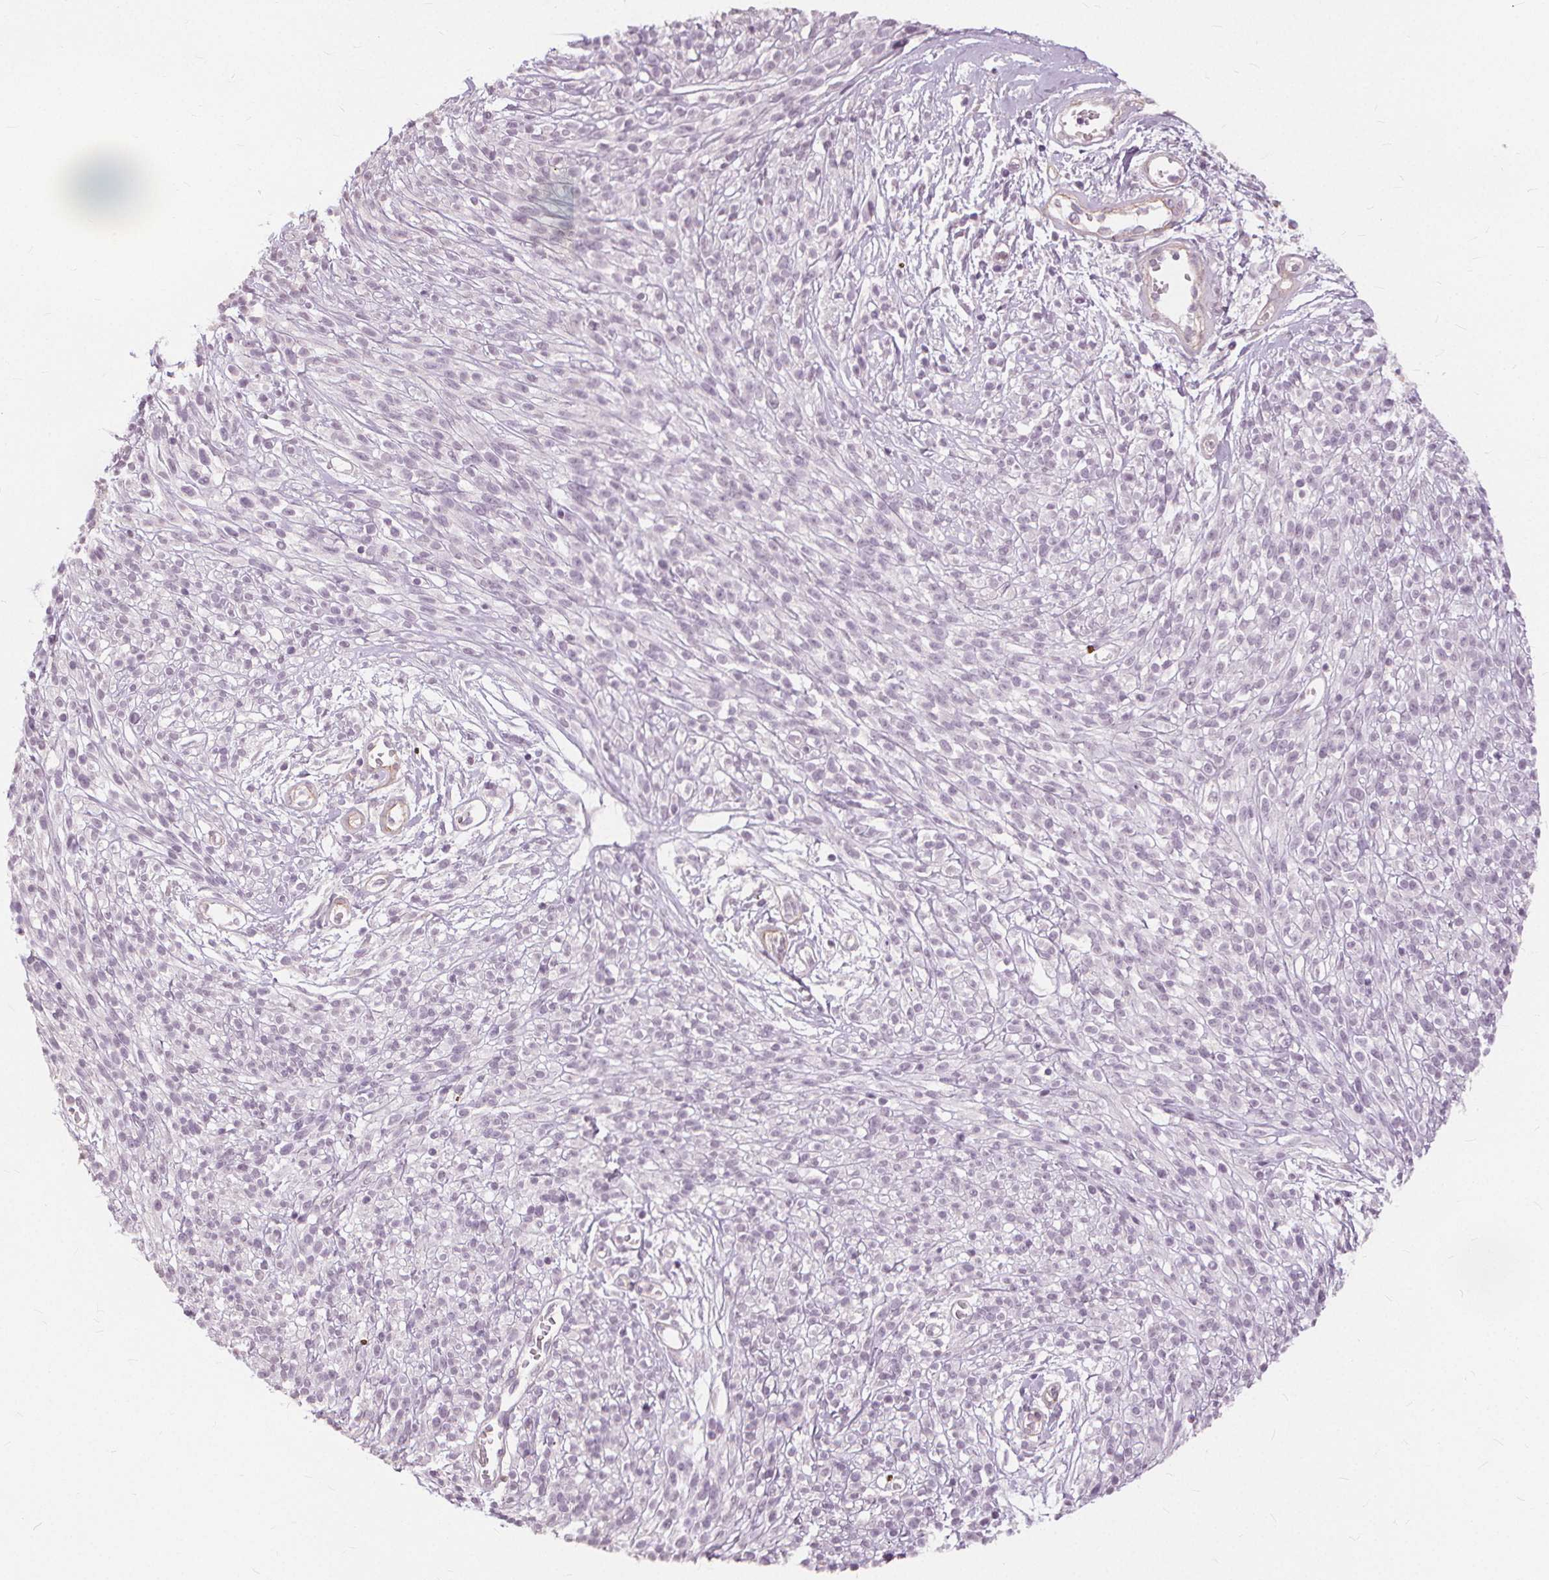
{"staining": {"intensity": "negative", "quantity": "none", "location": "none"}, "tissue": "melanoma", "cell_type": "Tumor cells", "image_type": "cancer", "snomed": [{"axis": "morphology", "description": "Malignant melanoma, NOS"}, {"axis": "topography", "description": "Skin"}, {"axis": "topography", "description": "Skin of trunk"}], "caption": "A high-resolution histopathology image shows immunohistochemistry (IHC) staining of malignant melanoma, which displays no significant staining in tumor cells.", "gene": "SFTPD", "patient": {"sex": "male", "age": 74}}